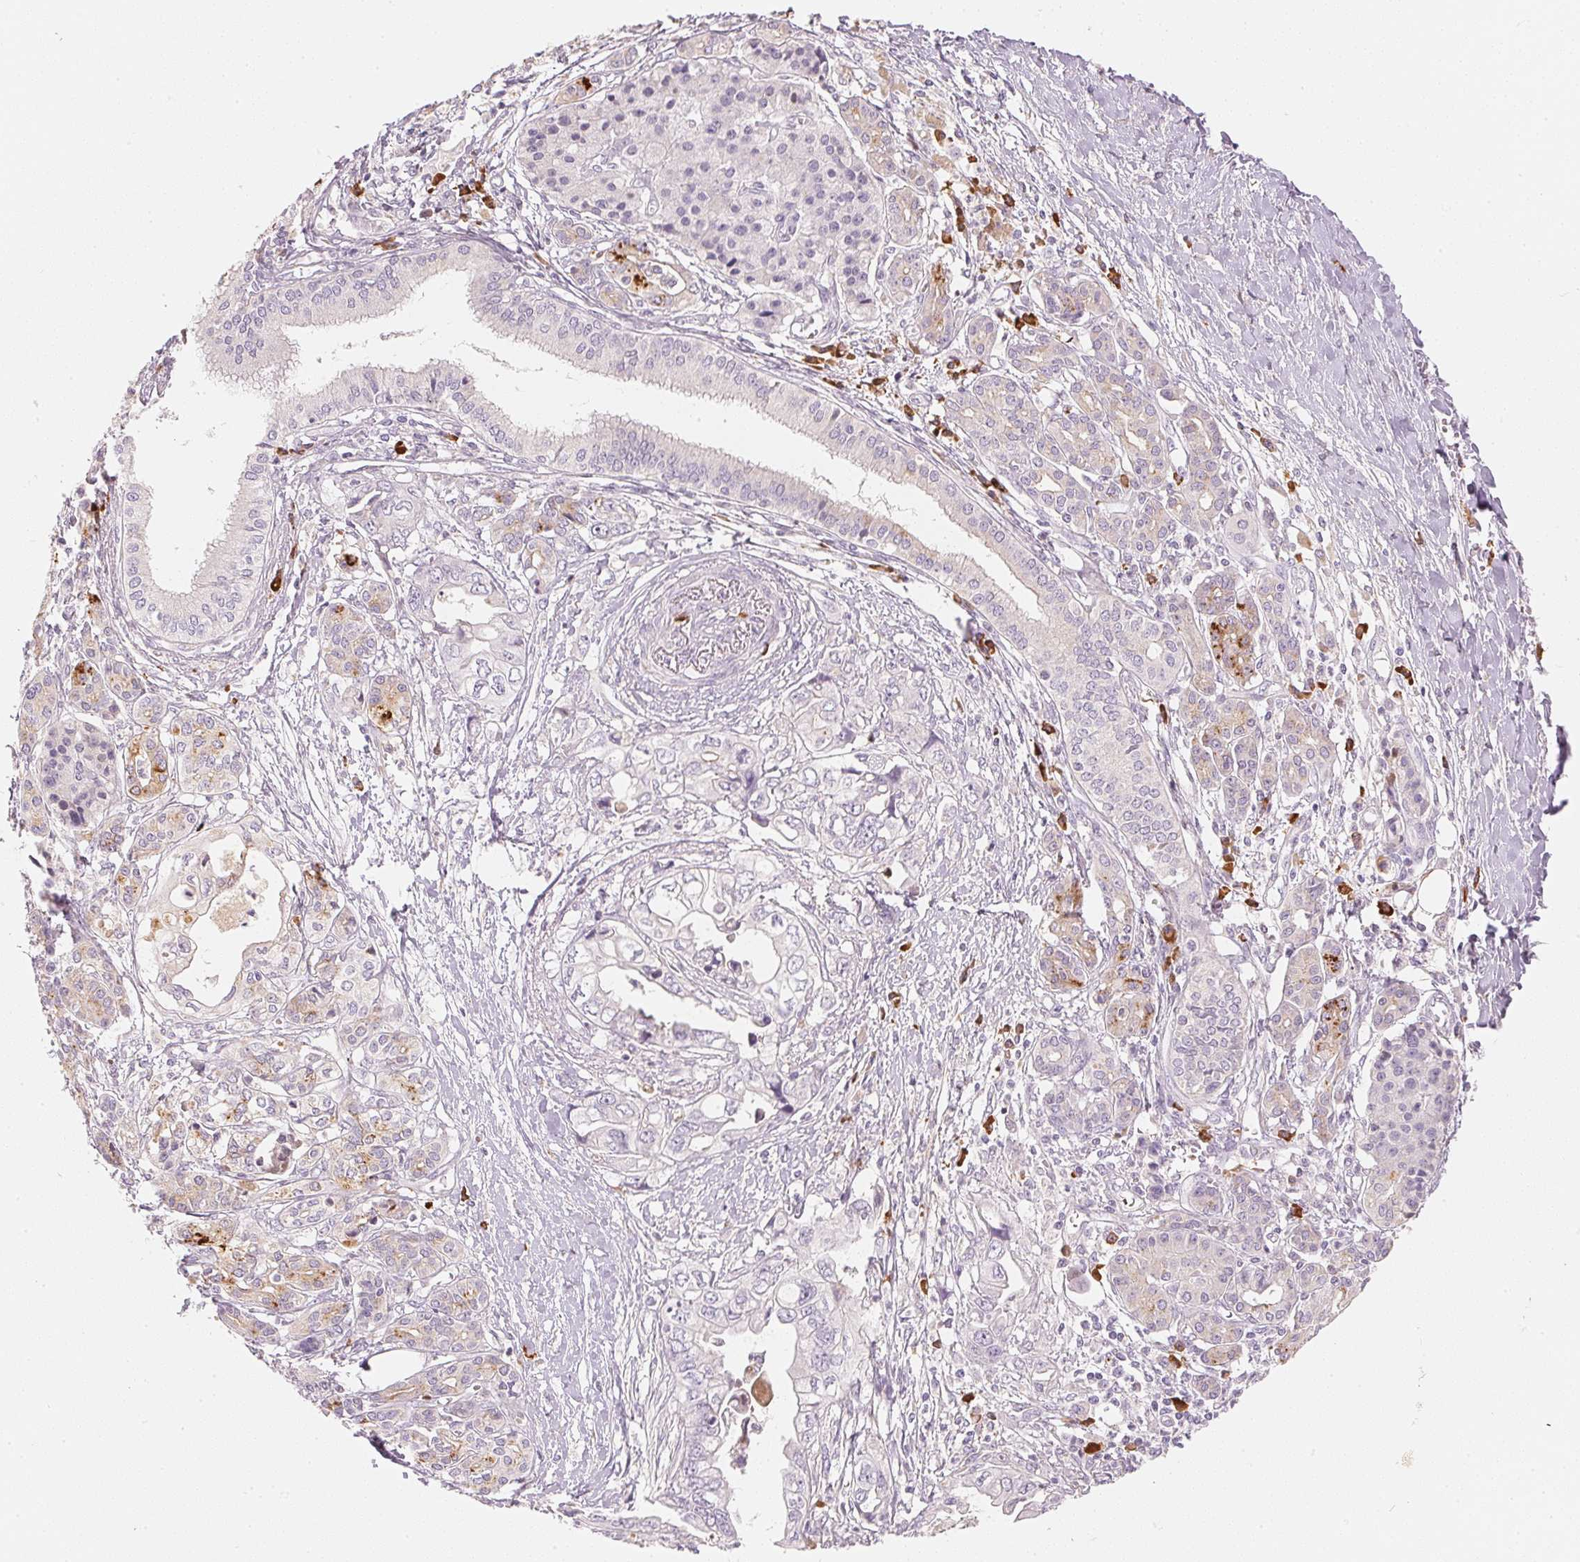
{"staining": {"intensity": "negative", "quantity": "none", "location": "none"}, "tissue": "pancreatic cancer", "cell_type": "Tumor cells", "image_type": "cancer", "snomed": [{"axis": "morphology", "description": "Adenocarcinoma, NOS"}, {"axis": "topography", "description": "Pancreas"}], "caption": "Immunohistochemical staining of human pancreatic cancer exhibits no significant expression in tumor cells.", "gene": "RMDN2", "patient": {"sex": "male", "age": 68}}